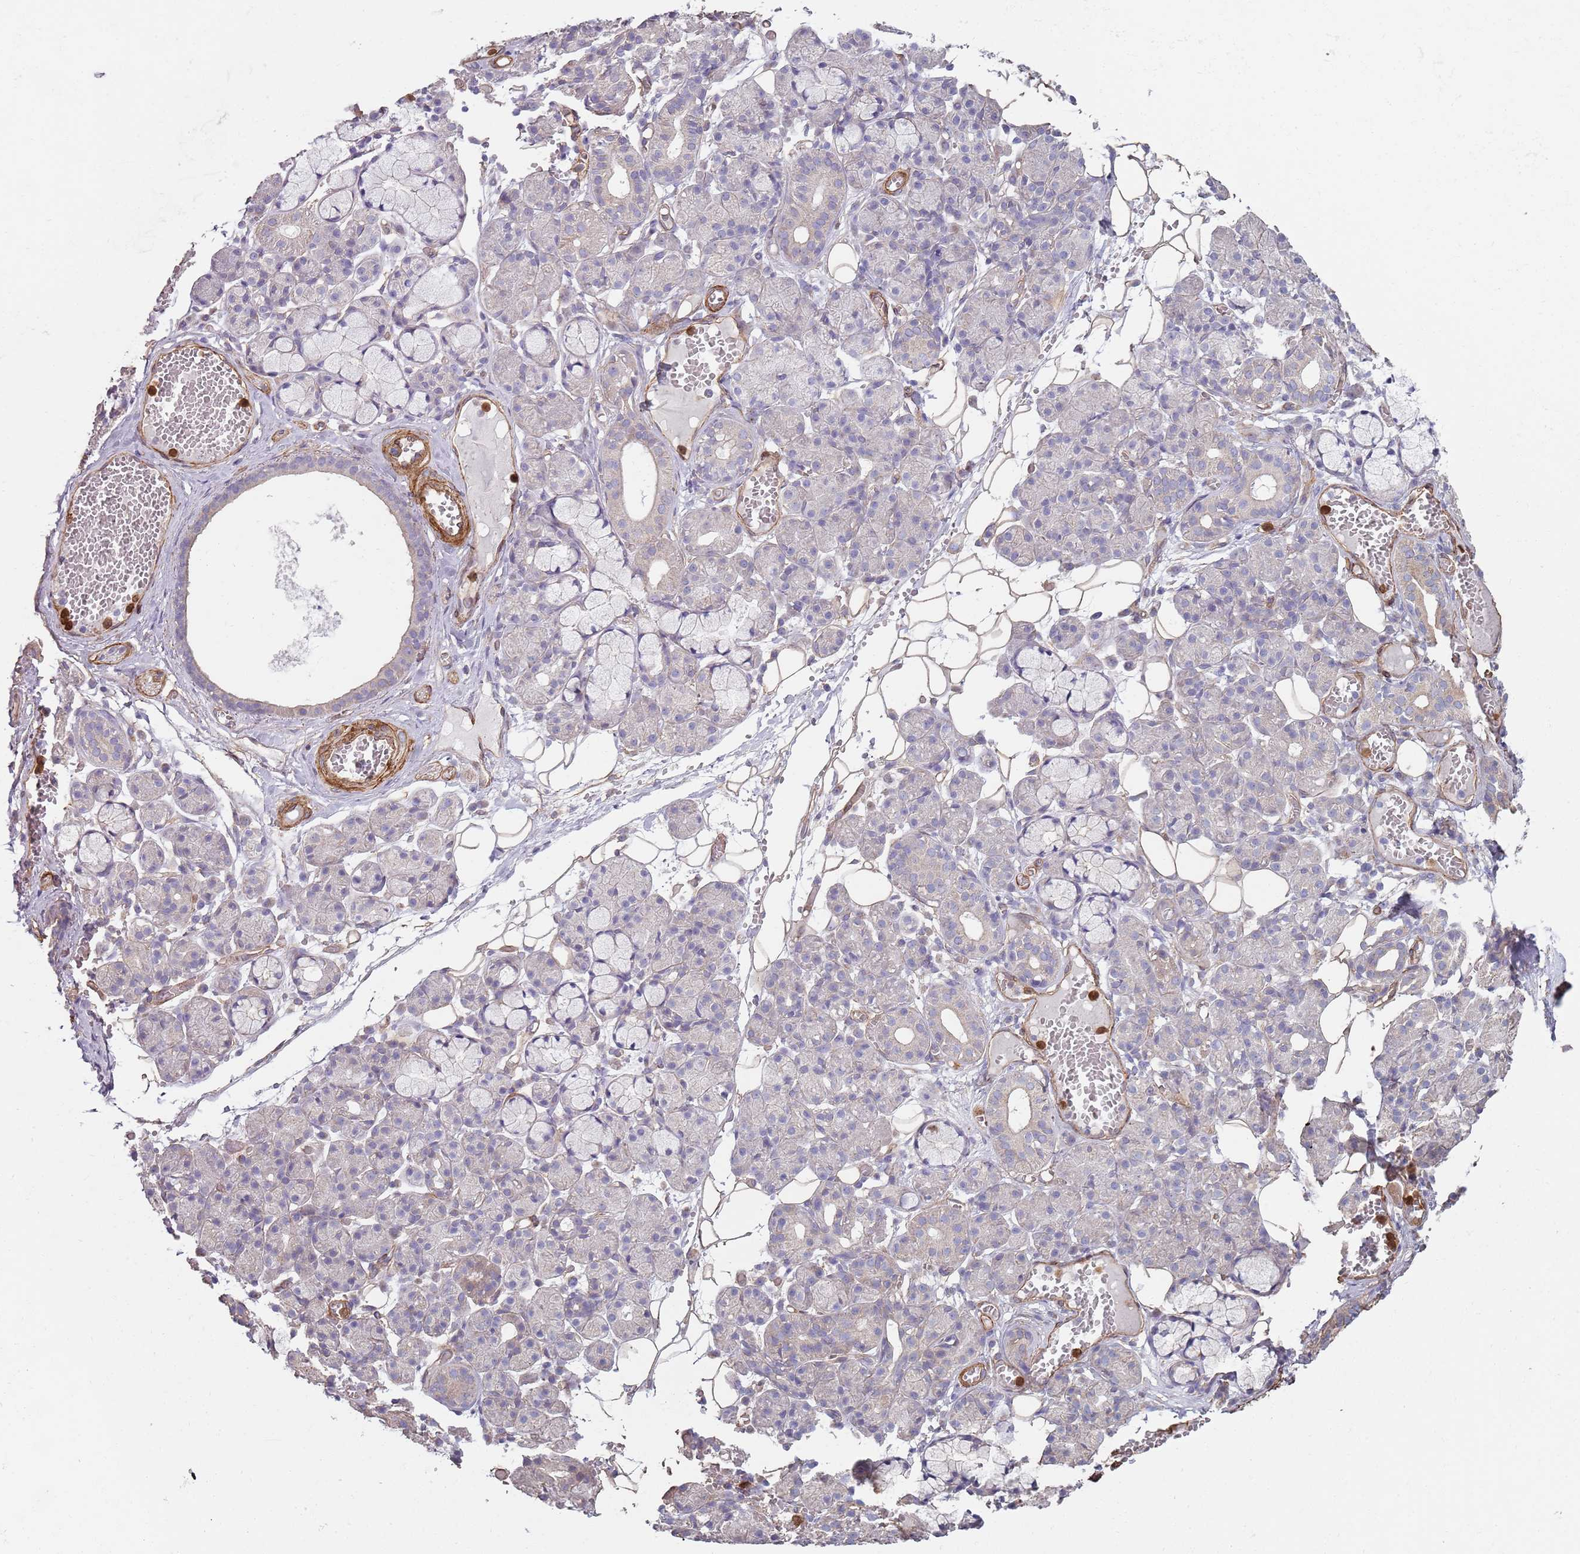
{"staining": {"intensity": "negative", "quantity": "none", "location": "none"}, "tissue": "salivary gland", "cell_type": "Glandular cells", "image_type": "normal", "snomed": [{"axis": "morphology", "description": "Normal tissue, NOS"}, {"axis": "topography", "description": "Salivary gland"}], "caption": "Immunohistochemistry image of benign salivary gland: human salivary gland stained with DAB (3,3'-diaminobenzidine) exhibits no significant protein positivity in glandular cells. The staining is performed using DAB brown chromogen with nuclei counter-stained in using hematoxylin.", "gene": "PHLPP2", "patient": {"sex": "male", "age": 63}}